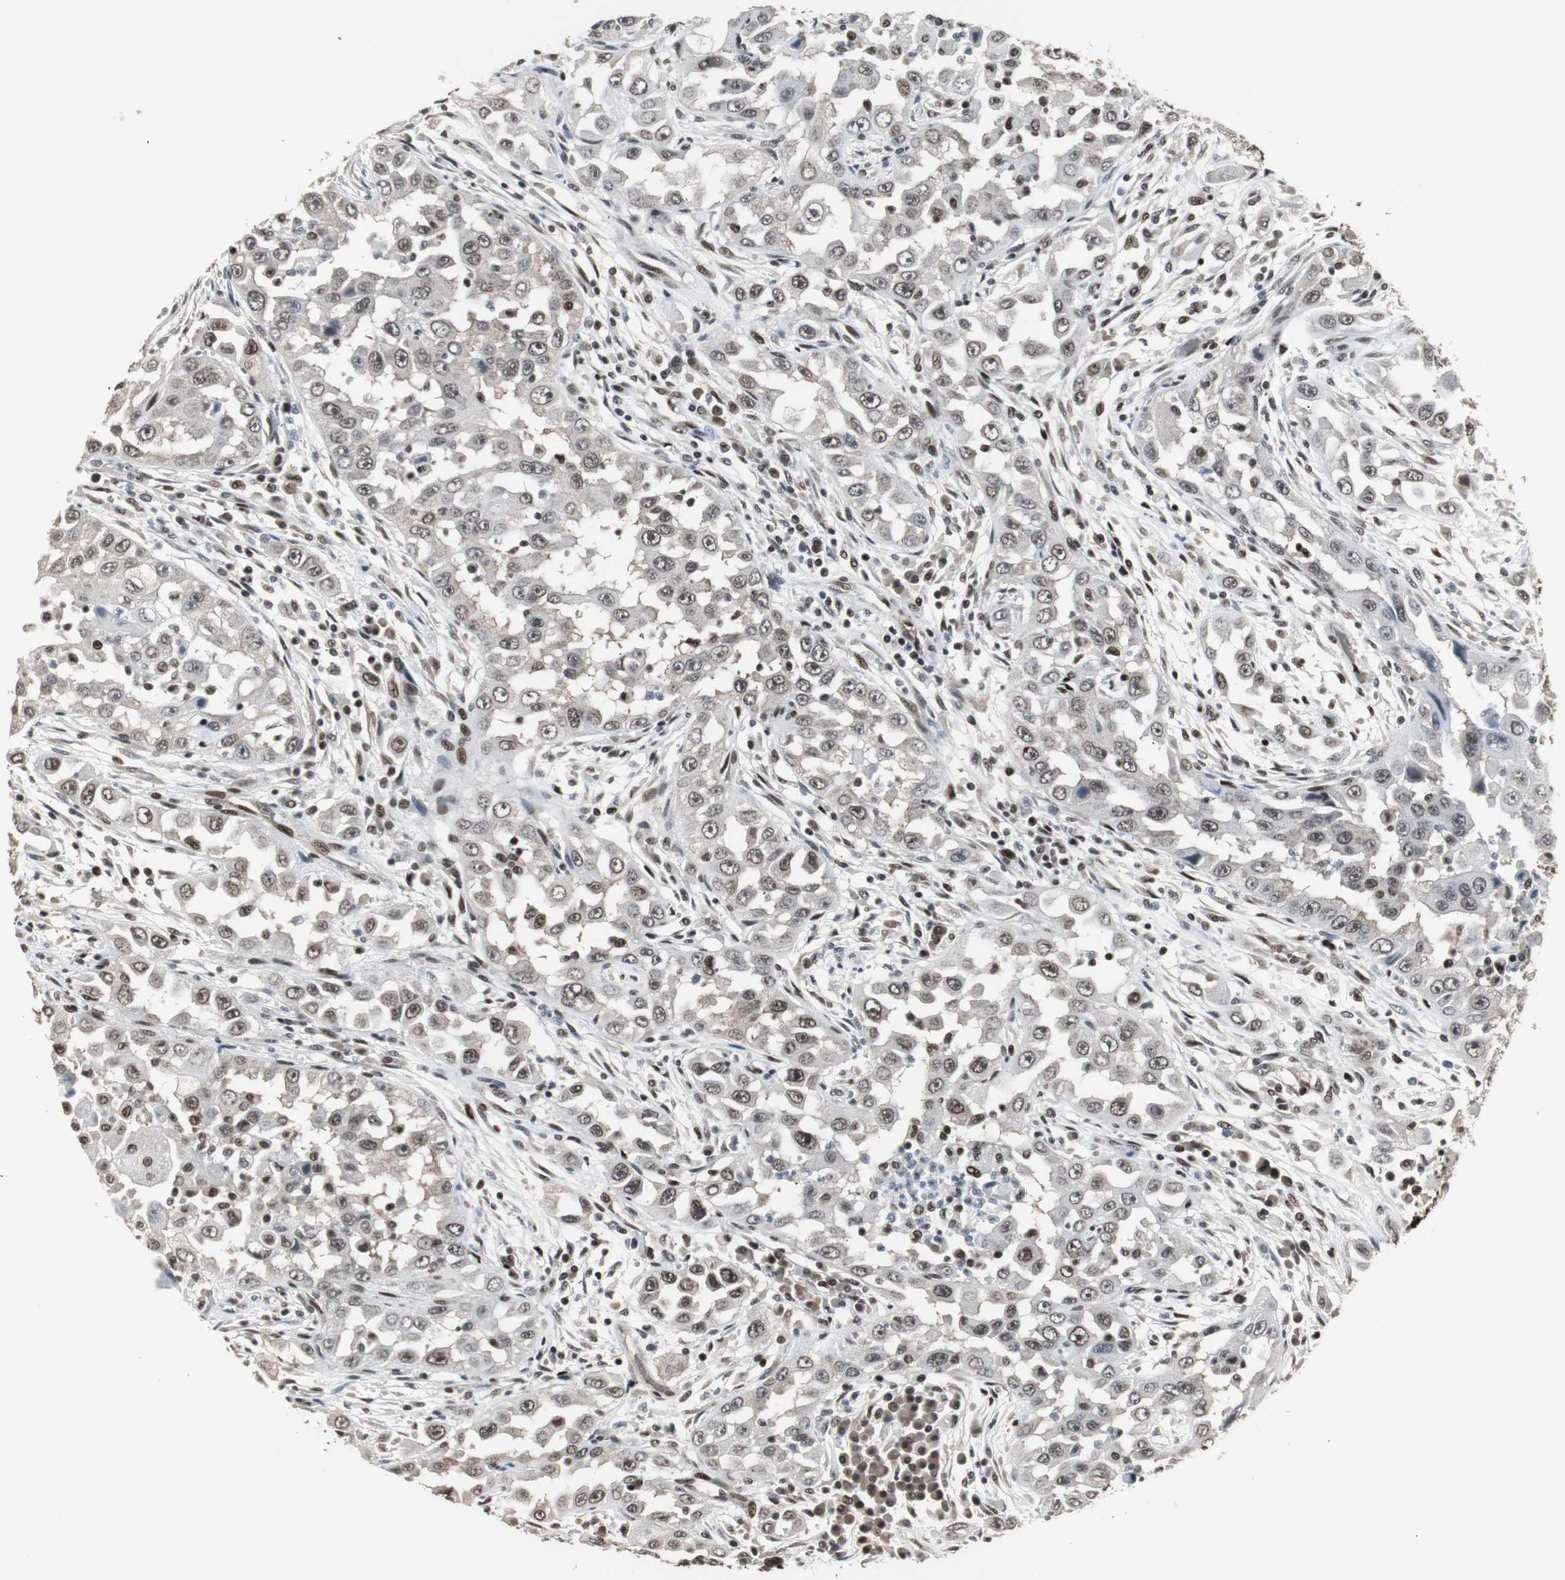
{"staining": {"intensity": "moderate", "quantity": ">75%", "location": "nuclear"}, "tissue": "head and neck cancer", "cell_type": "Tumor cells", "image_type": "cancer", "snomed": [{"axis": "morphology", "description": "Carcinoma, NOS"}, {"axis": "topography", "description": "Head-Neck"}], "caption": "IHC (DAB (3,3'-diaminobenzidine)) staining of head and neck cancer shows moderate nuclear protein positivity in about >75% of tumor cells.", "gene": "TAF5", "patient": {"sex": "male", "age": 87}}